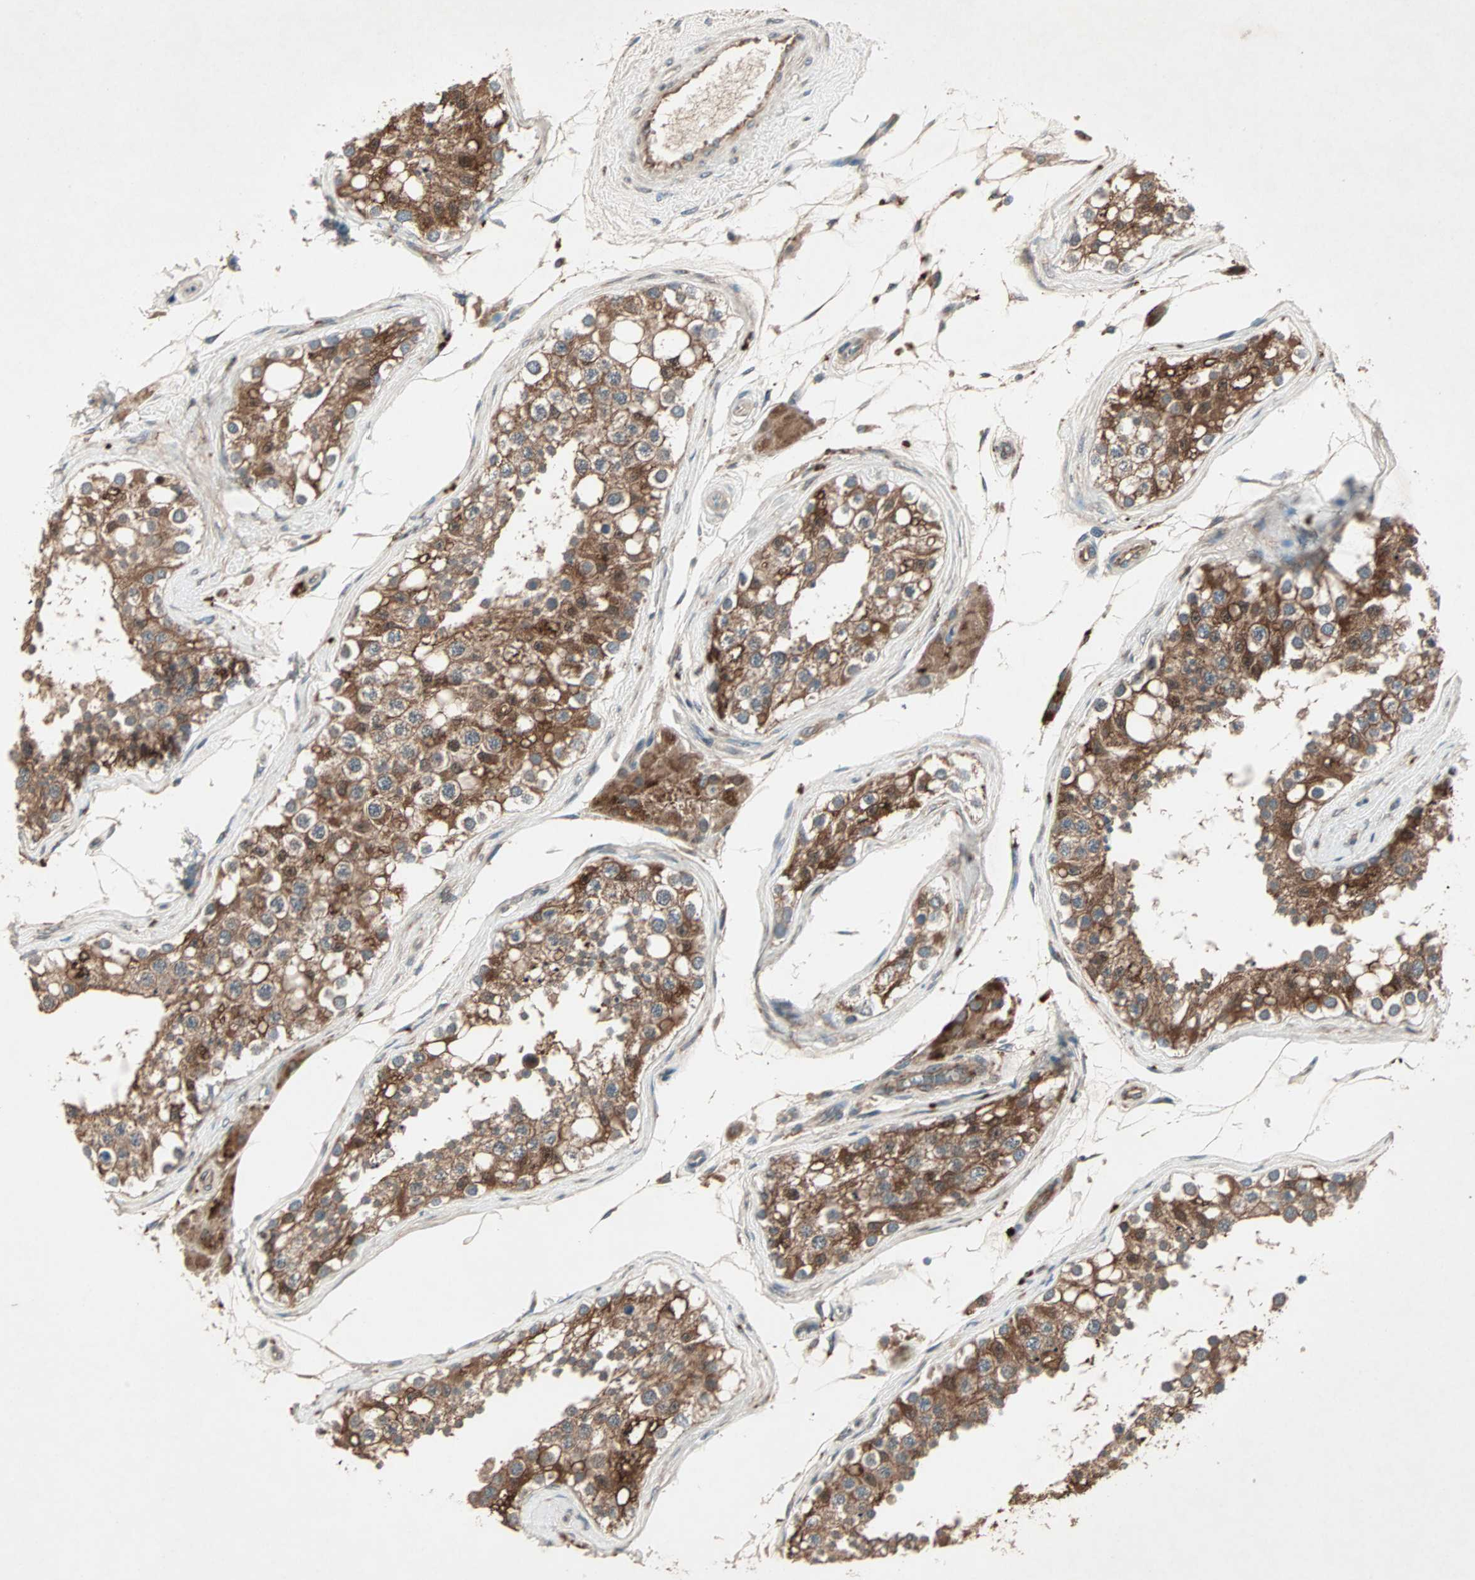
{"staining": {"intensity": "strong", "quantity": ">75%", "location": "cytoplasmic/membranous"}, "tissue": "testis", "cell_type": "Cells in seminiferous ducts", "image_type": "normal", "snomed": [{"axis": "morphology", "description": "Normal tissue, NOS"}, {"axis": "topography", "description": "Testis"}], "caption": "An image of testis stained for a protein displays strong cytoplasmic/membranous brown staining in cells in seminiferous ducts. (DAB (3,3'-diaminobenzidine) IHC with brightfield microscopy, high magnification).", "gene": "SDSL", "patient": {"sex": "male", "age": 68}}